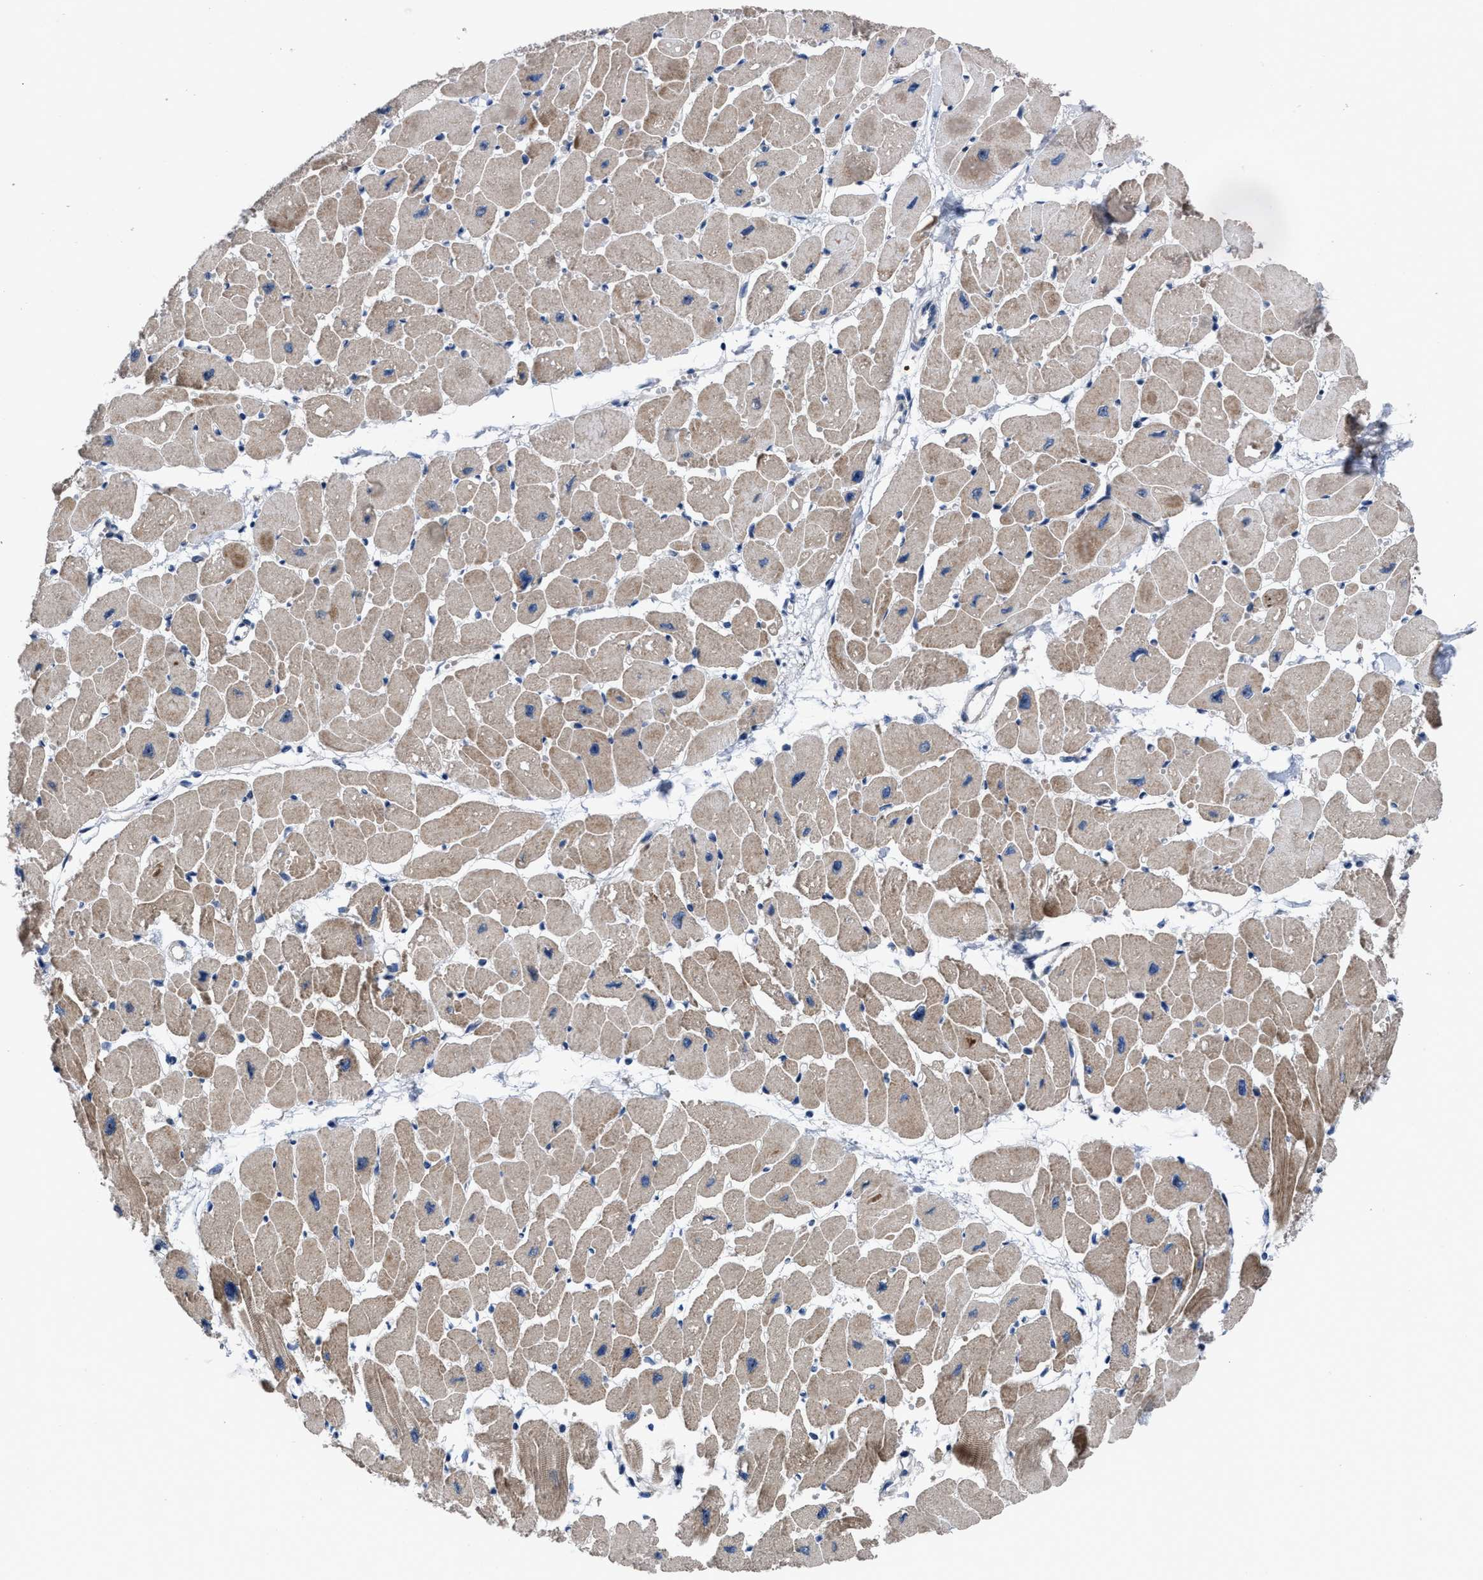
{"staining": {"intensity": "moderate", "quantity": ">75%", "location": "cytoplasmic/membranous"}, "tissue": "heart muscle", "cell_type": "Cardiomyocytes", "image_type": "normal", "snomed": [{"axis": "morphology", "description": "Normal tissue, NOS"}, {"axis": "topography", "description": "Heart"}], "caption": "Heart muscle stained with DAB (3,3'-diaminobenzidine) IHC exhibits medium levels of moderate cytoplasmic/membranous expression in about >75% of cardiomyocytes. Nuclei are stained in blue.", "gene": "HAUS6", "patient": {"sex": "female", "age": 54}}